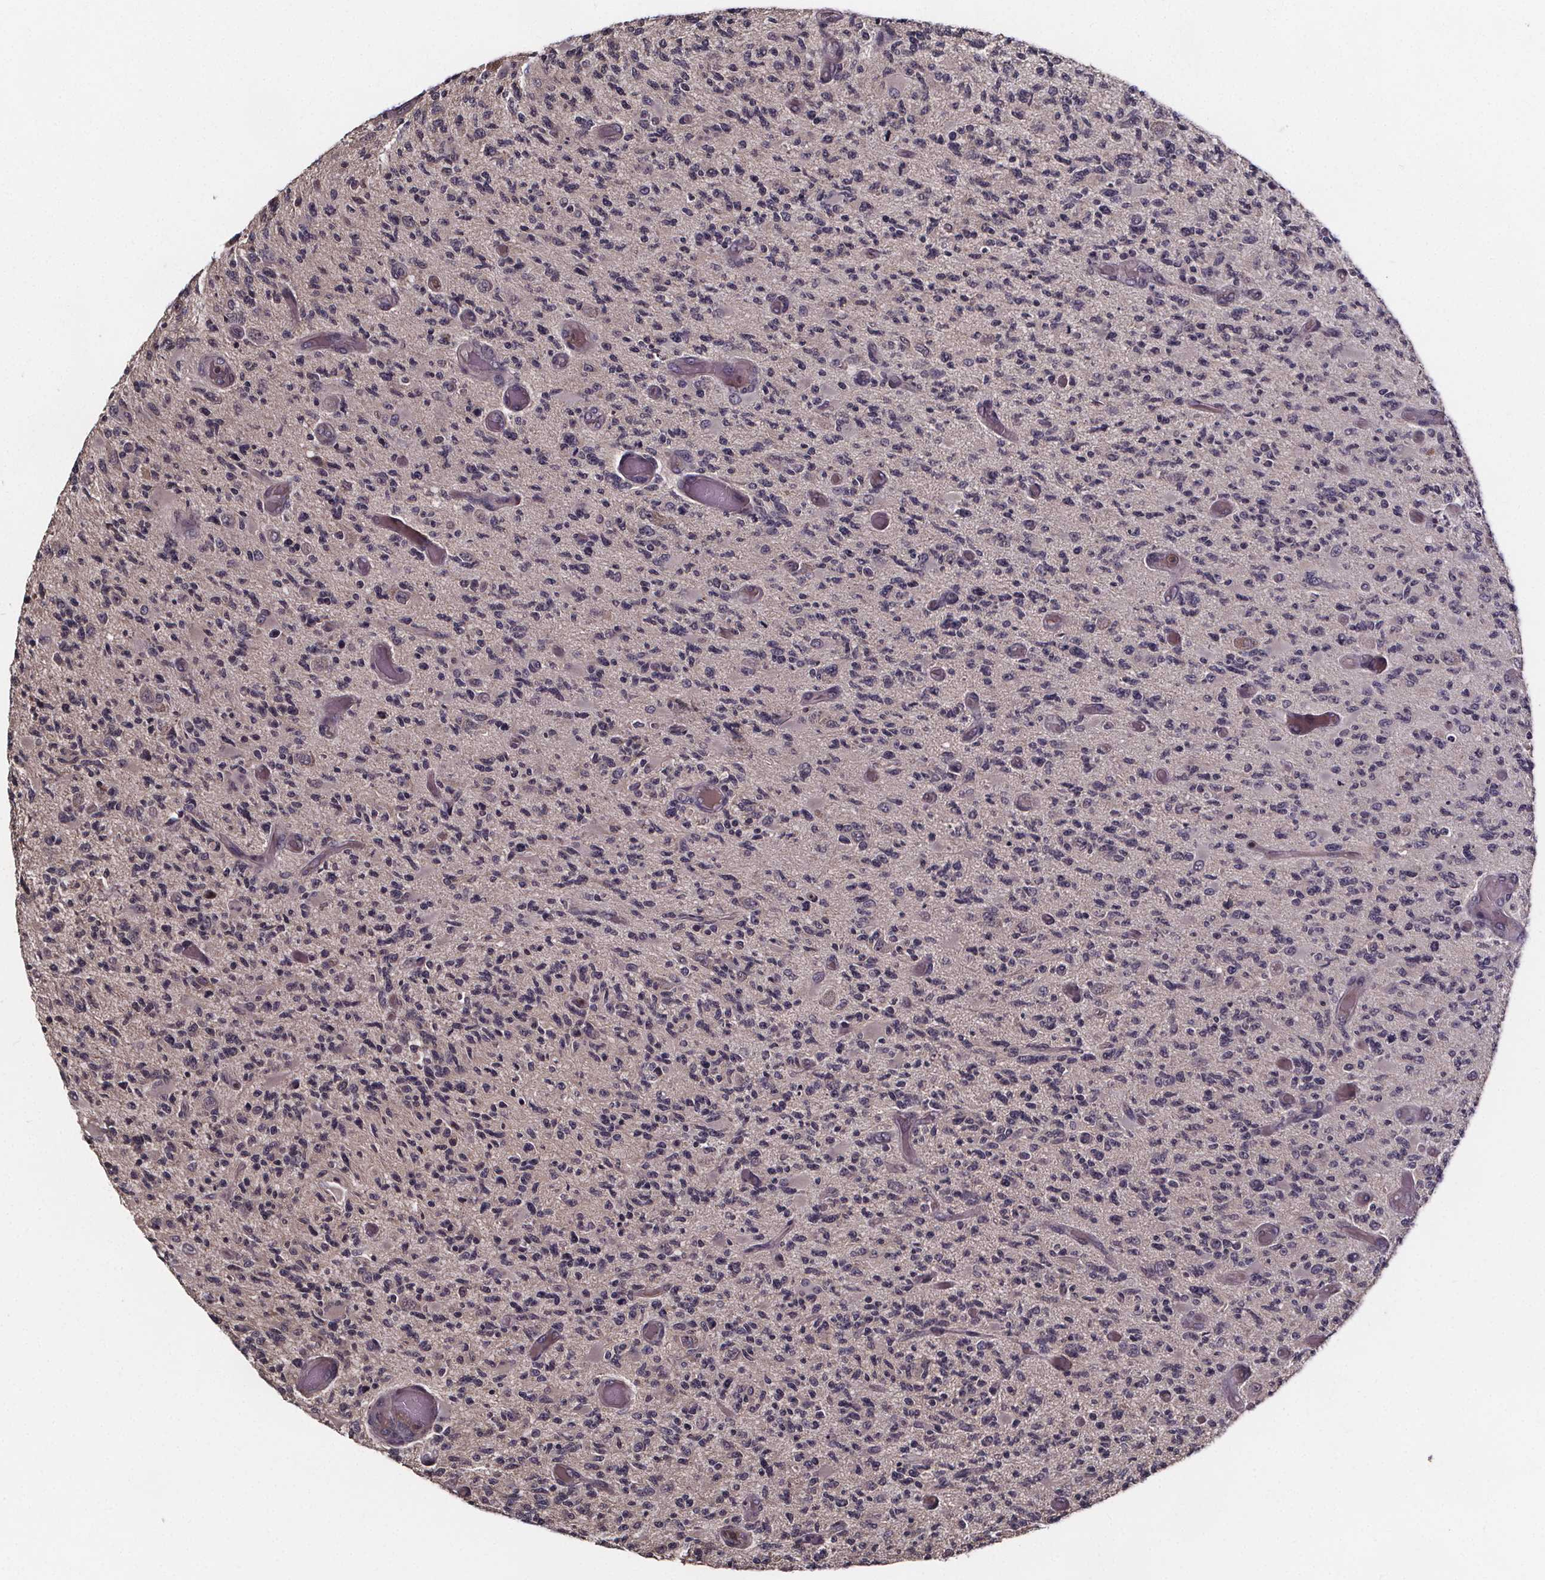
{"staining": {"intensity": "negative", "quantity": "none", "location": "none"}, "tissue": "glioma", "cell_type": "Tumor cells", "image_type": "cancer", "snomed": [{"axis": "morphology", "description": "Glioma, malignant, High grade"}, {"axis": "topography", "description": "Brain"}], "caption": "Protein analysis of glioma reveals no significant positivity in tumor cells.", "gene": "SMIM1", "patient": {"sex": "female", "age": 63}}